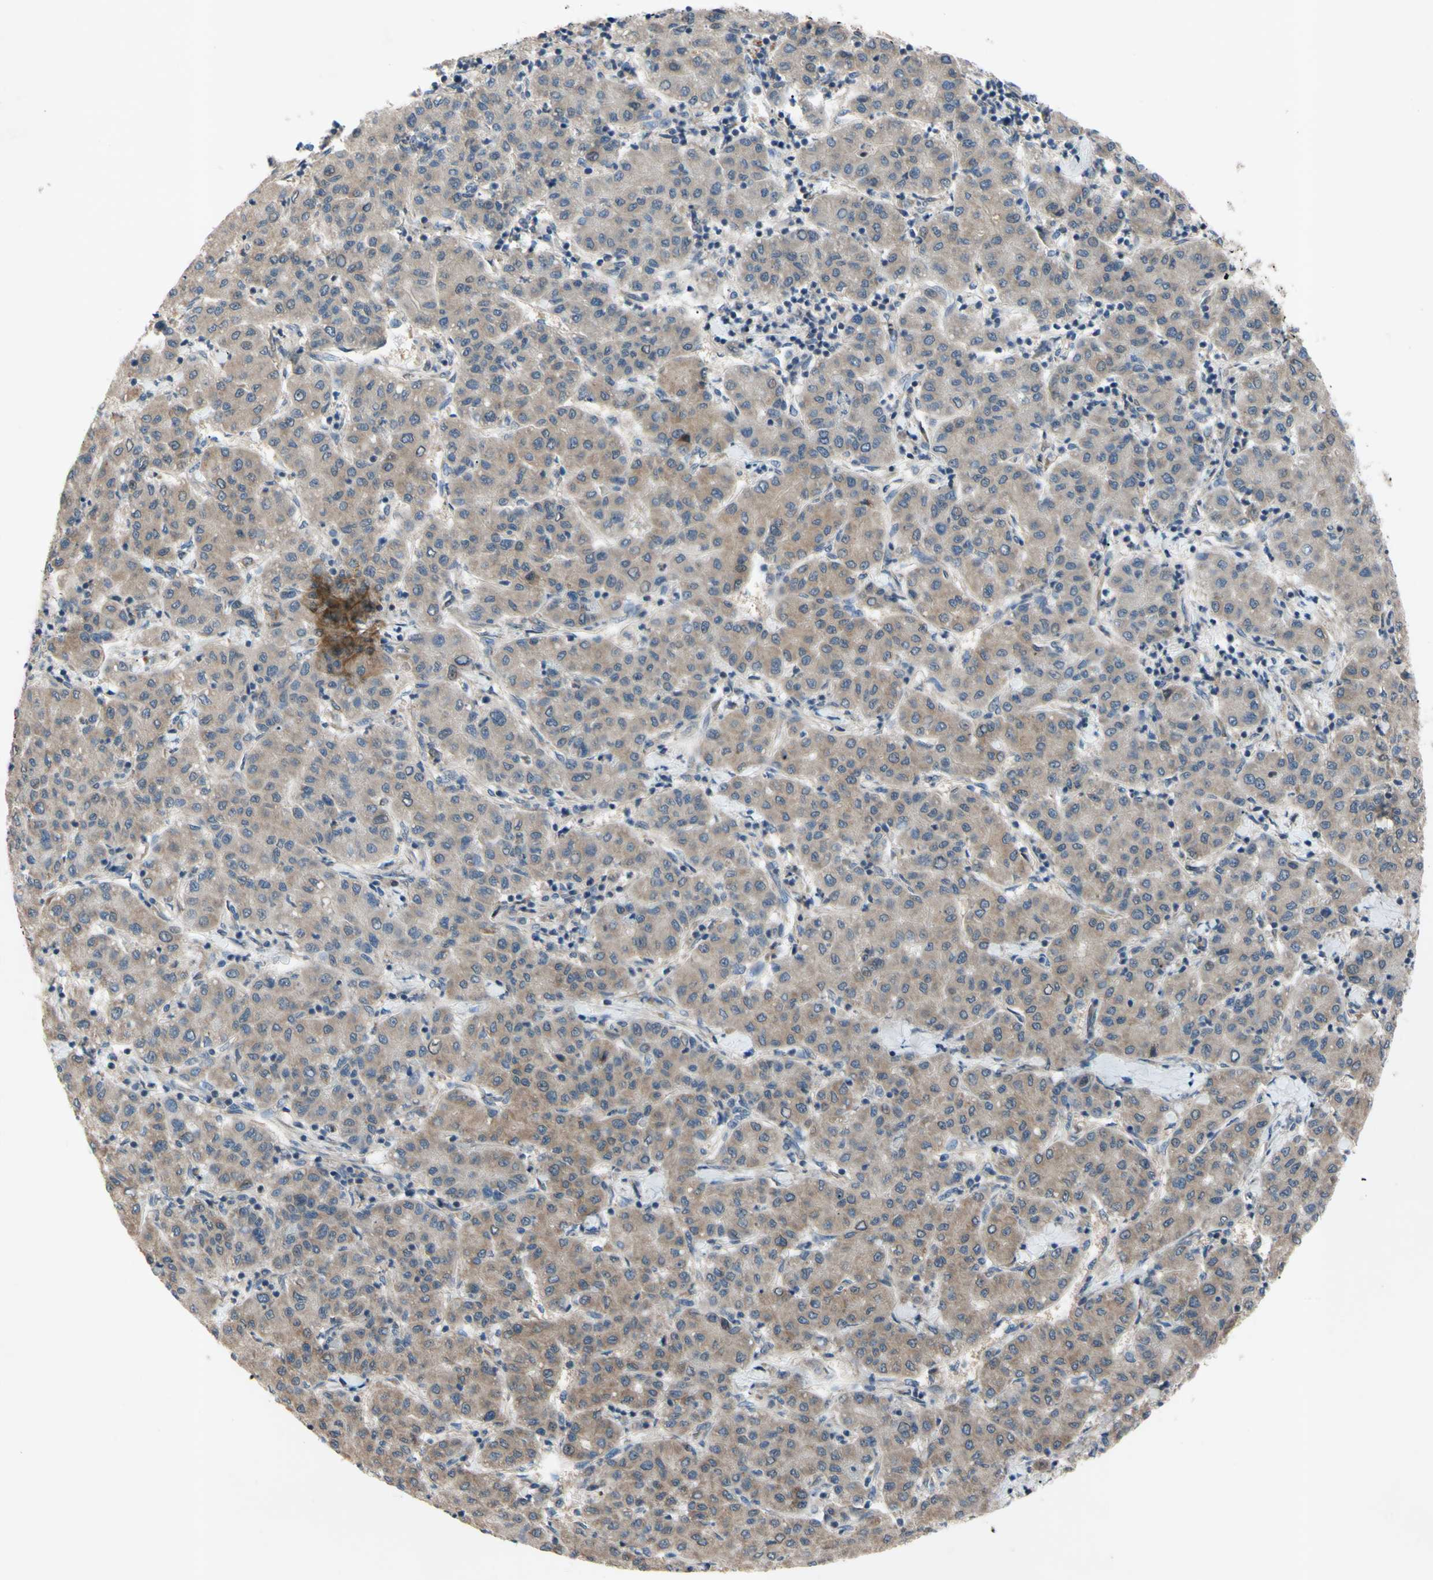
{"staining": {"intensity": "weak", "quantity": ">75%", "location": "cytoplasmic/membranous"}, "tissue": "liver cancer", "cell_type": "Tumor cells", "image_type": "cancer", "snomed": [{"axis": "morphology", "description": "Carcinoma, Hepatocellular, NOS"}, {"axis": "topography", "description": "Liver"}], "caption": "Liver cancer (hepatocellular carcinoma) was stained to show a protein in brown. There is low levels of weak cytoplasmic/membranous expression in approximately >75% of tumor cells.", "gene": "SVIL", "patient": {"sex": "male", "age": 65}}